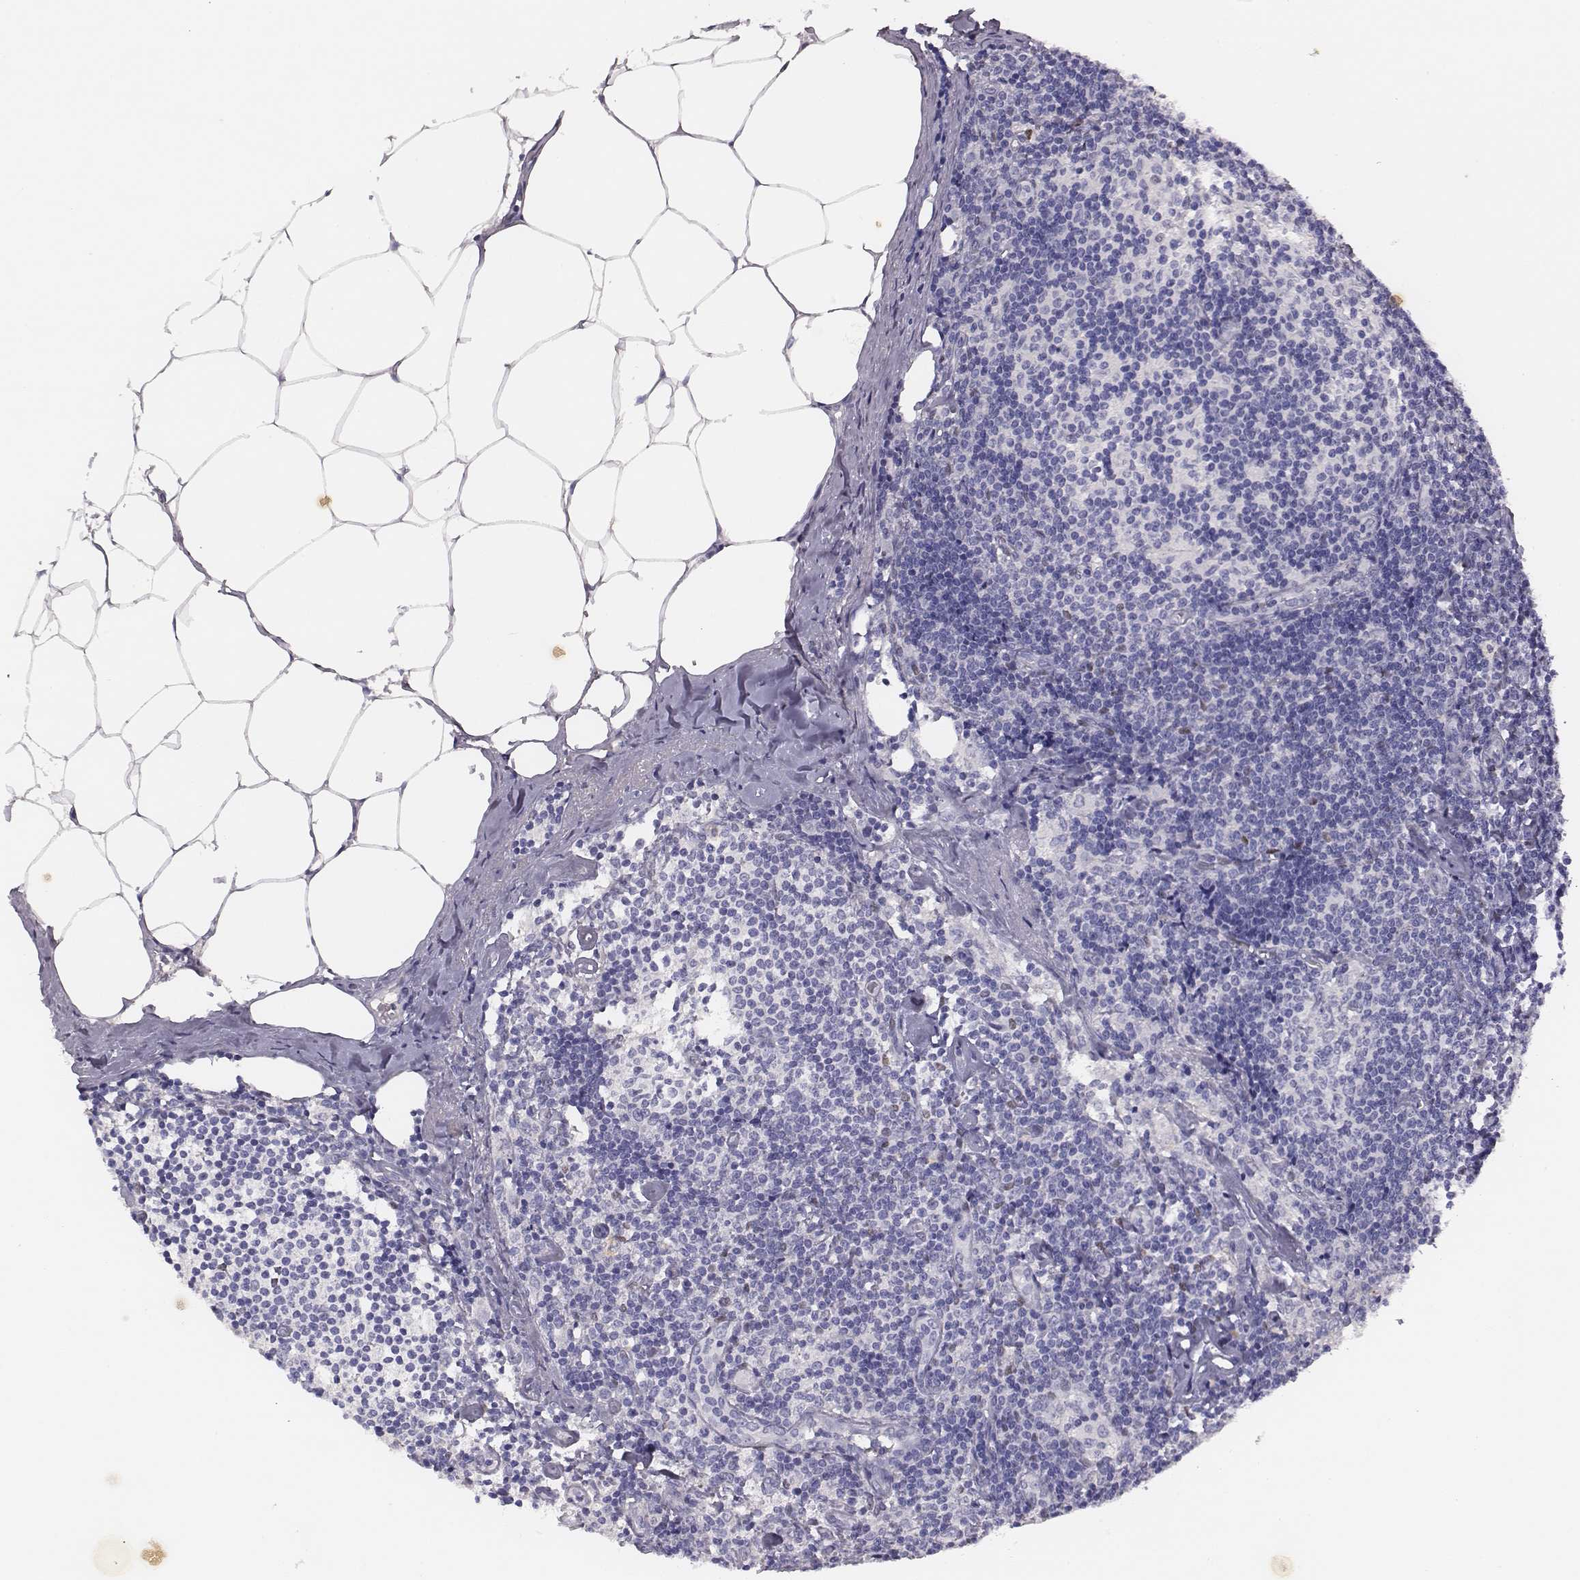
{"staining": {"intensity": "negative", "quantity": "none", "location": "none"}, "tissue": "lymph node", "cell_type": "Germinal center cells", "image_type": "normal", "snomed": [{"axis": "morphology", "description": "Normal tissue, NOS"}, {"axis": "topography", "description": "Lymph node"}], "caption": "High magnification brightfield microscopy of normal lymph node stained with DAB (brown) and counterstained with hematoxylin (blue): germinal center cells show no significant positivity. (Immunohistochemistry, brightfield microscopy, high magnification).", "gene": "EN1", "patient": {"sex": "female", "age": 69}}